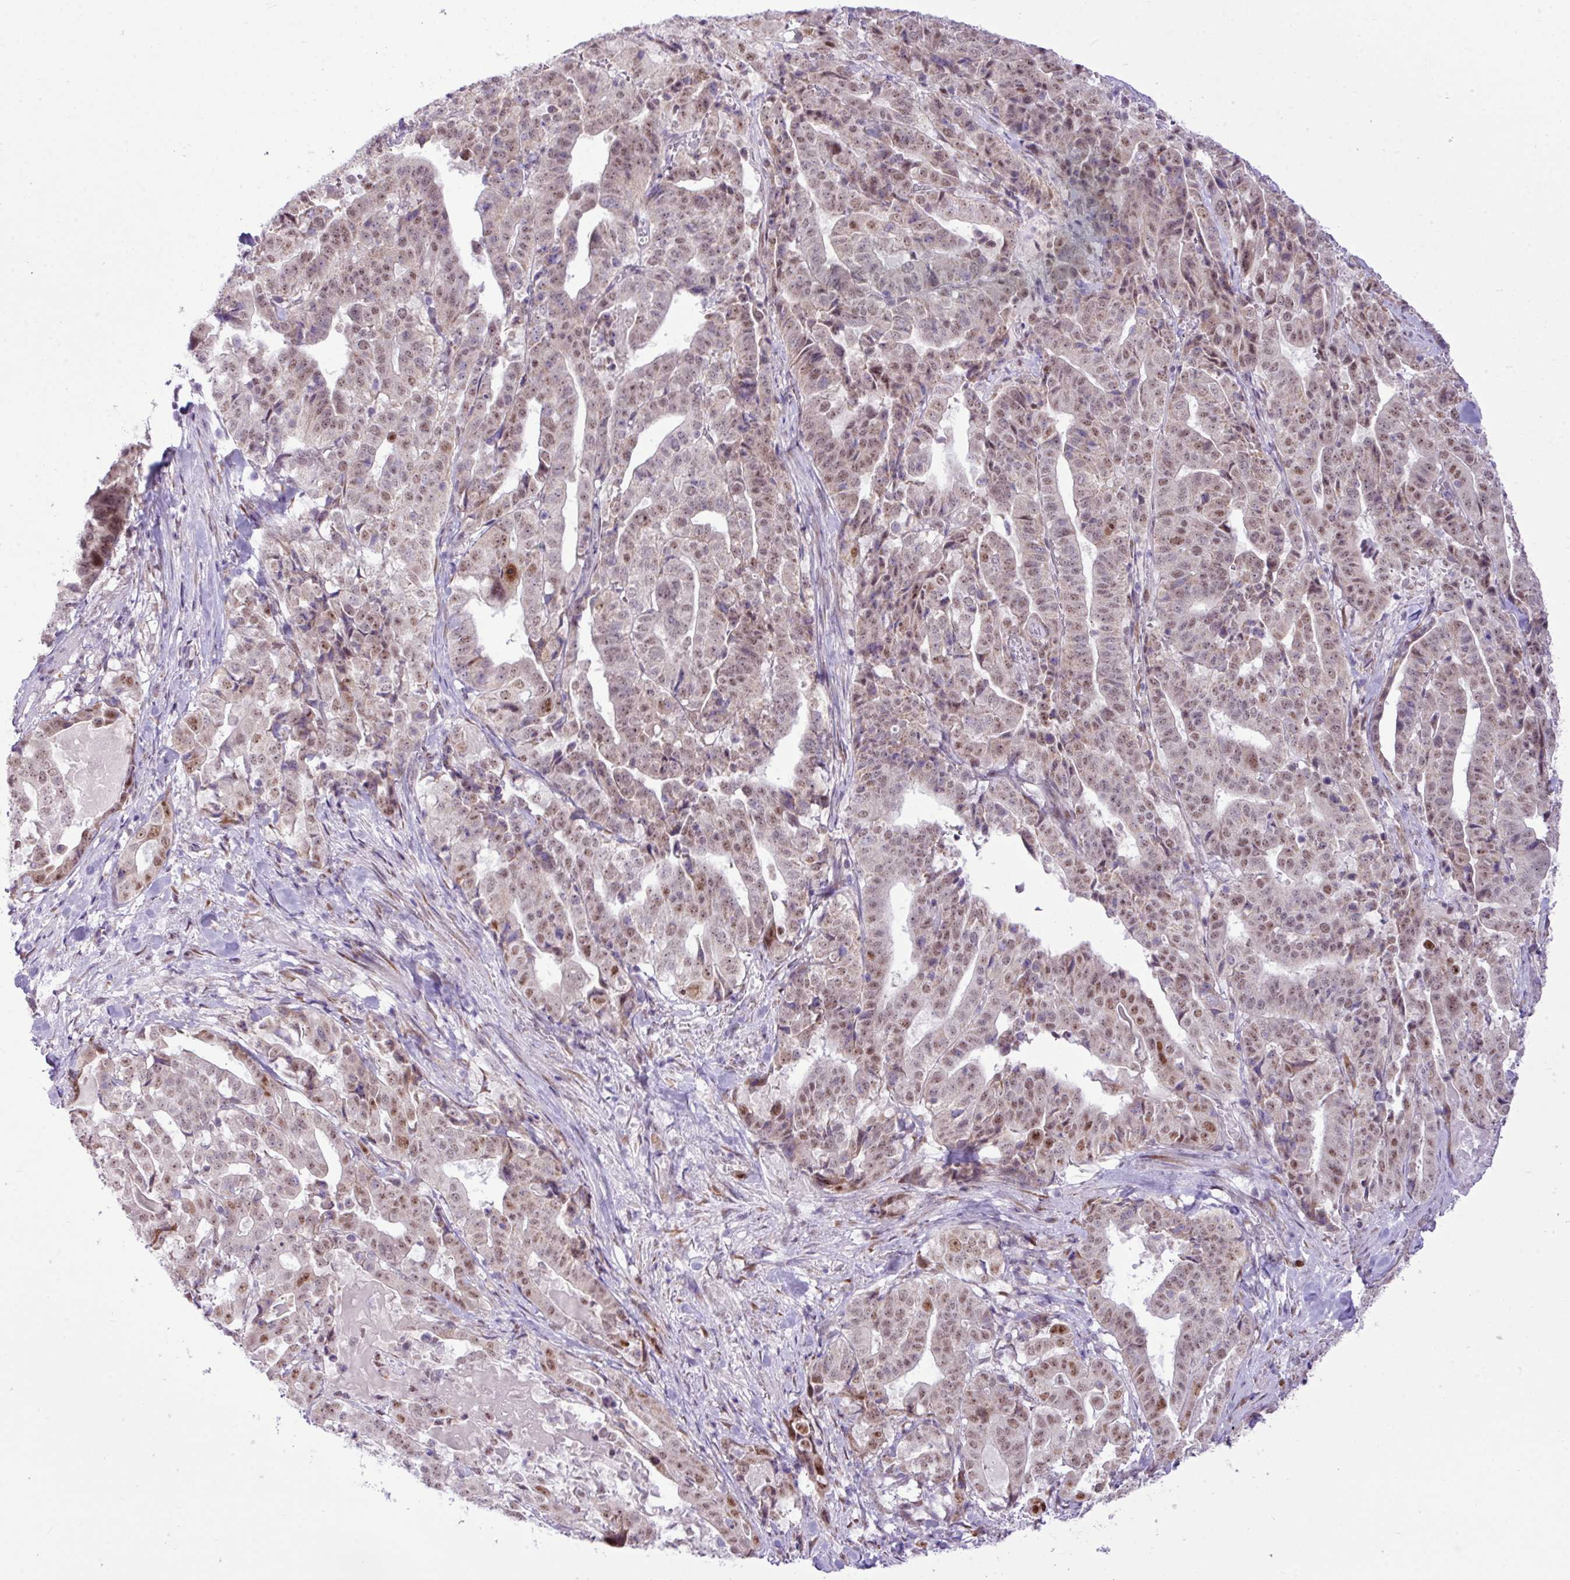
{"staining": {"intensity": "weak", "quantity": "25%-75%", "location": "nuclear"}, "tissue": "stomach cancer", "cell_type": "Tumor cells", "image_type": "cancer", "snomed": [{"axis": "morphology", "description": "Adenocarcinoma, NOS"}, {"axis": "topography", "description": "Stomach"}], "caption": "The histopathology image shows staining of adenocarcinoma (stomach), revealing weak nuclear protein expression (brown color) within tumor cells.", "gene": "ELOA2", "patient": {"sex": "male", "age": 48}}